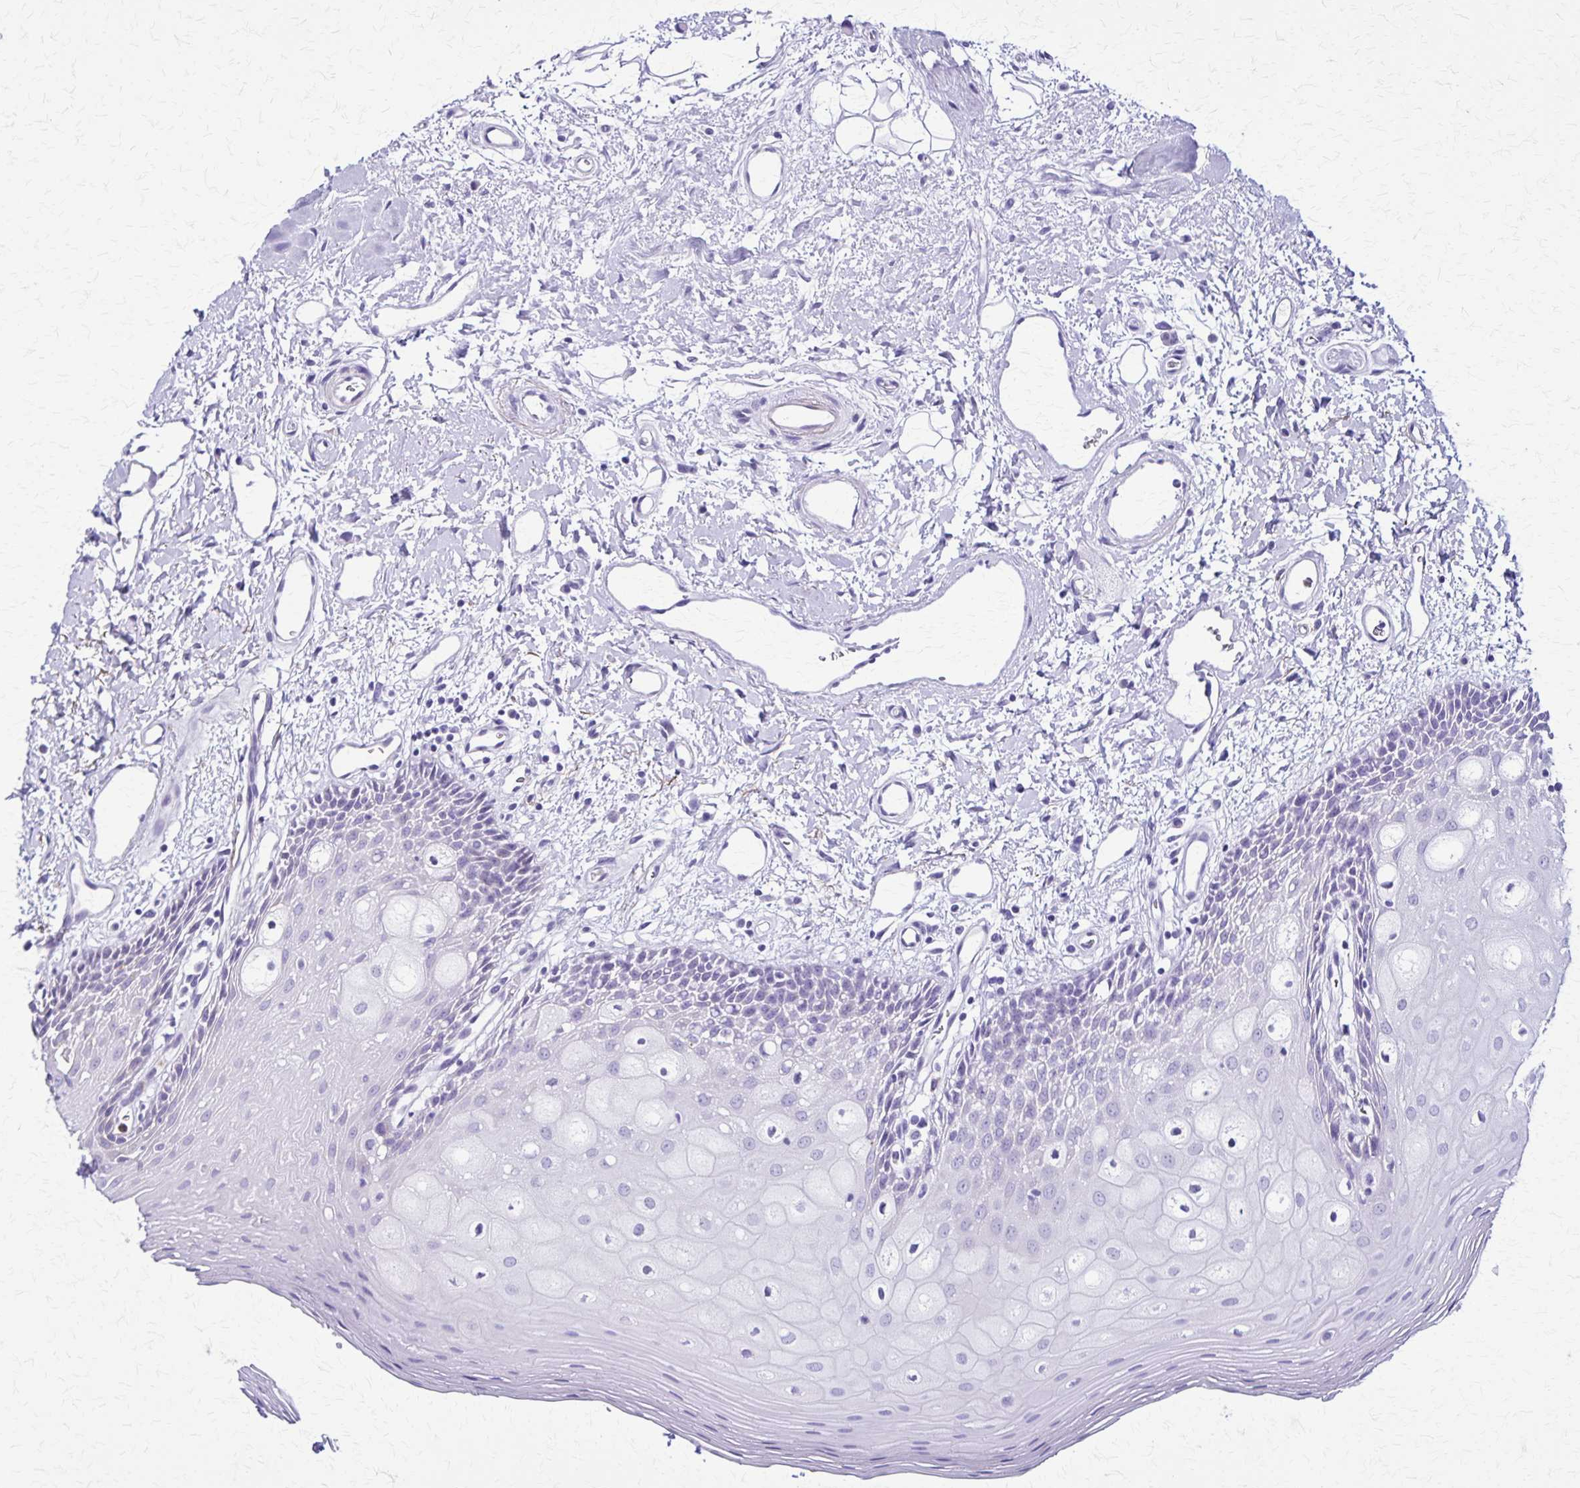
{"staining": {"intensity": "negative", "quantity": "none", "location": "none"}, "tissue": "oral mucosa", "cell_type": "Squamous epithelial cells", "image_type": "normal", "snomed": [{"axis": "morphology", "description": "Normal tissue, NOS"}, {"axis": "topography", "description": "Oral tissue"}], "caption": "A high-resolution histopathology image shows IHC staining of benign oral mucosa, which shows no significant staining in squamous epithelial cells.", "gene": "OR51B5", "patient": {"sex": "female", "age": 43}}